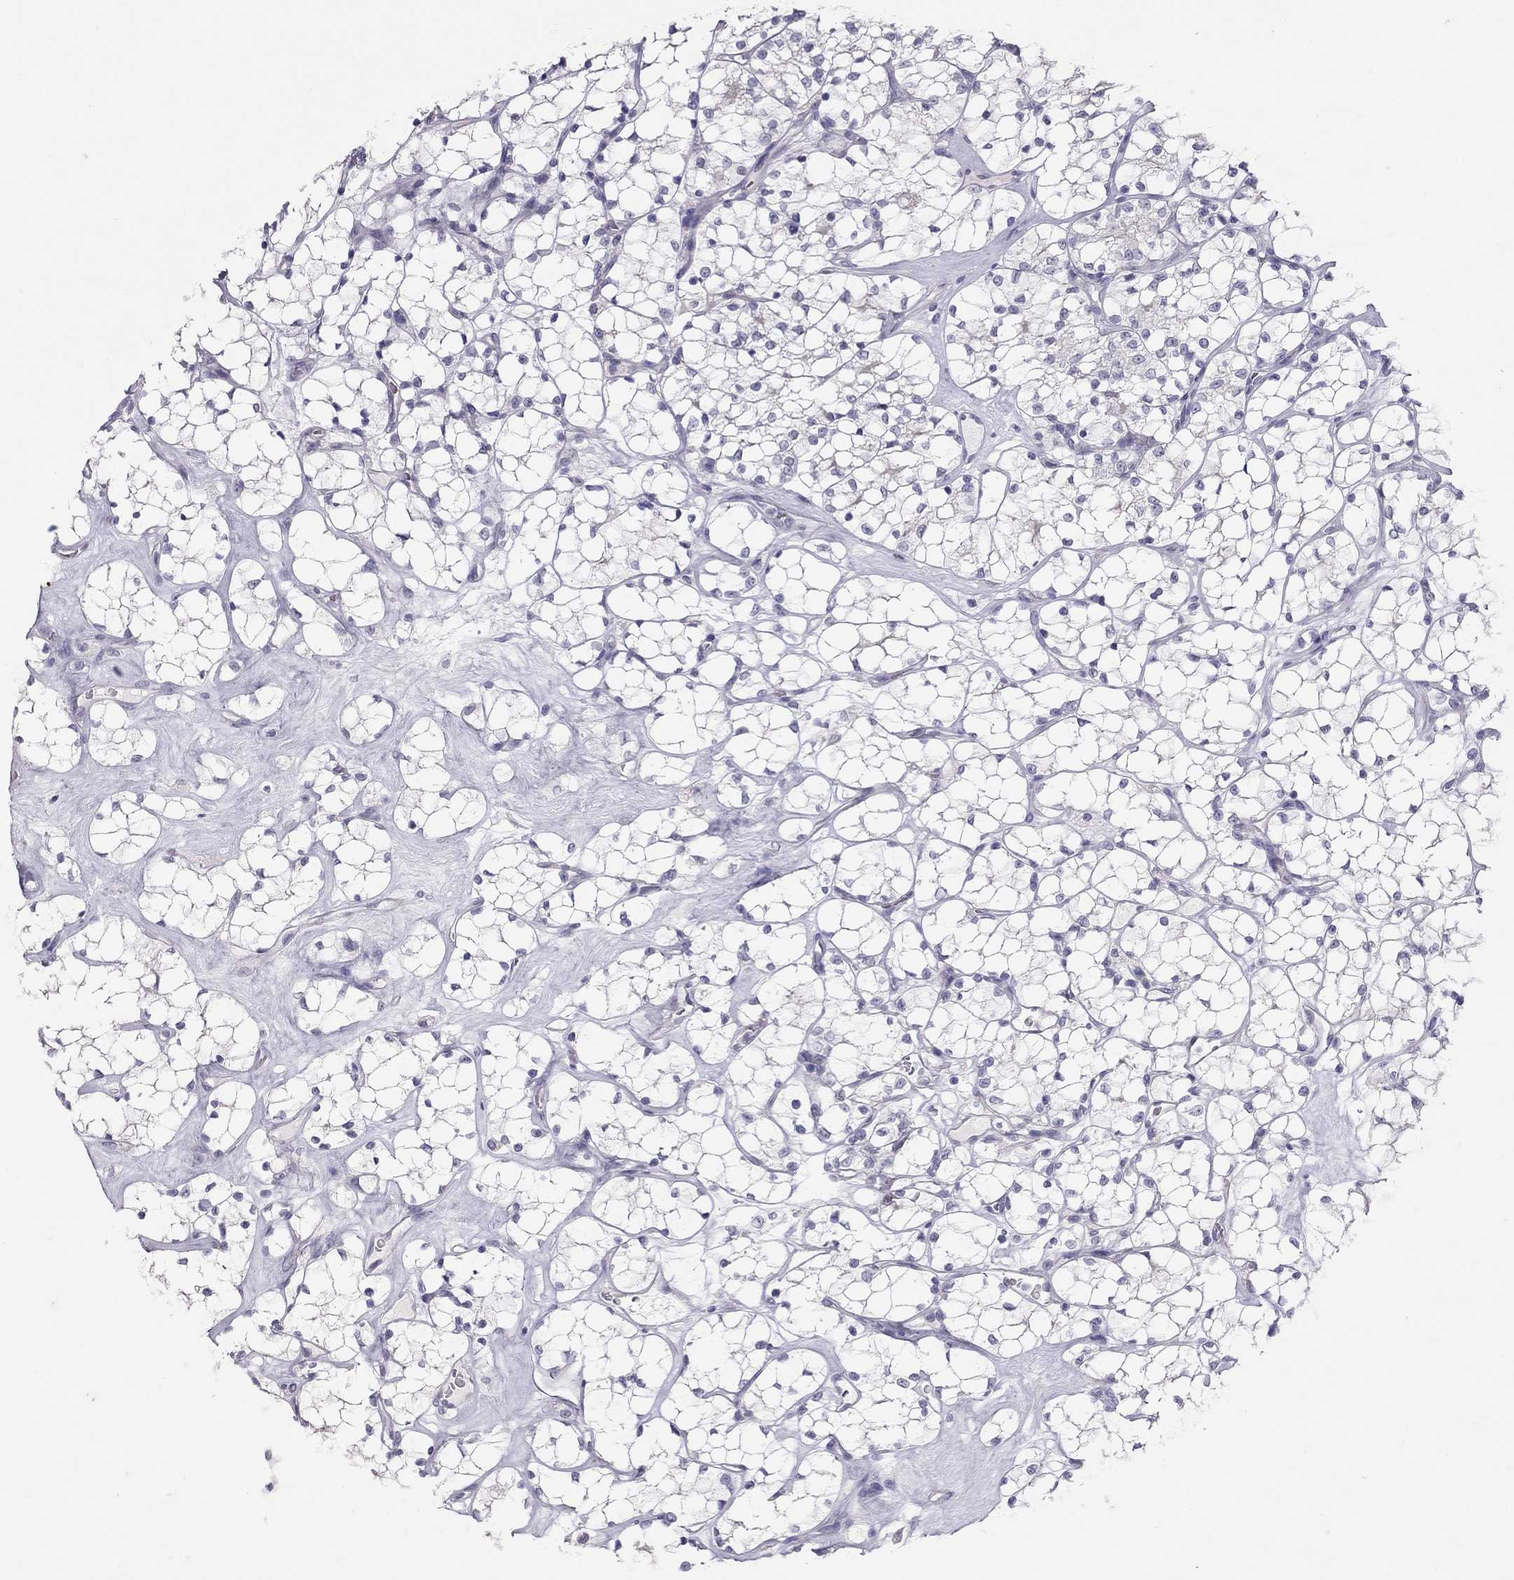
{"staining": {"intensity": "negative", "quantity": "none", "location": "none"}, "tissue": "renal cancer", "cell_type": "Tumor cells", "image_type": "cancer", "snomed": [{"axis": "morphology", "description": "Adenocarcinoma, NOS"}, {"axis": "topography", "description": "Kidney"}], "caption": "DAB immunohistochemical staining of human renal adenocarcinoma displays no significant positivity in tumor cells. (Stains: DAB IHC with hematoxylin counter stain, Microscopy: brightfield microscopy at high magnification).", "gene": "MUC16", "patient": {"sex": "female", "age": 69}}